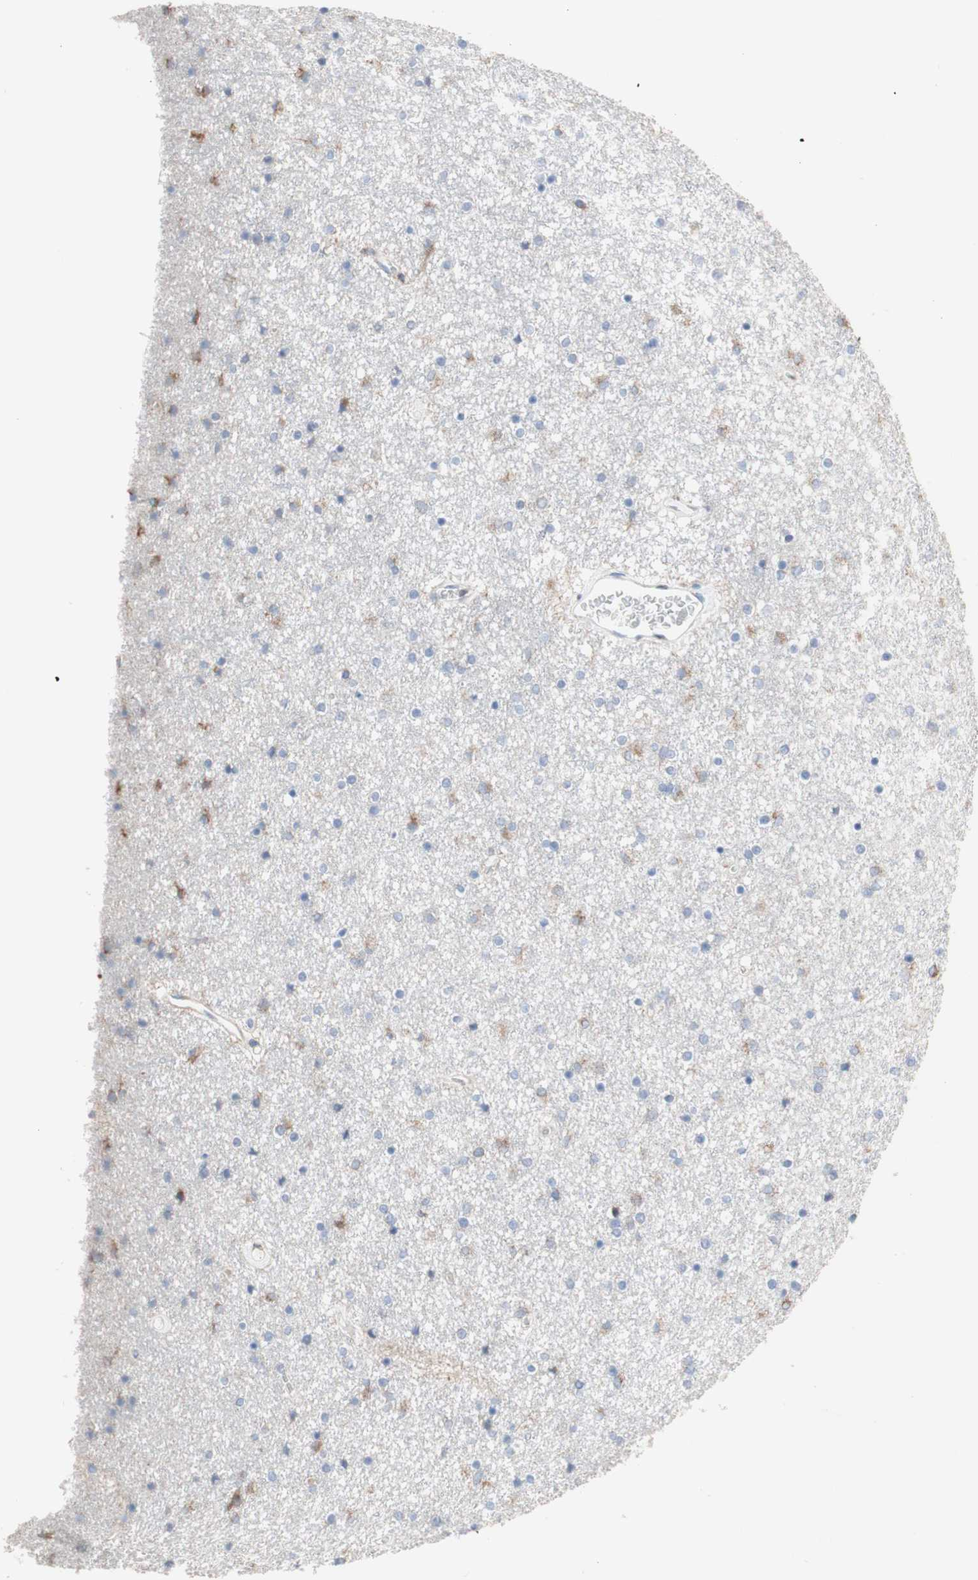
{"staining": {"intensity": "weak", "quantity": "<25%", "location": "cytoplasmic/membranous"}, "tissue": "caudate", "cell_type": "Glial cells", "image_type": "normal", "snomed": [{"axis": "morphology", "description": "Normal tissue, NOS"}, {"axis": "topography", "description": "Lateral ventricle wall"}], "caption": "This is an immunohistochemistry (IHC) histopathology image of unremarkable human caudate. There is no expression in glial cells.", "gene": "AGPAT5", "patient": {"sex": "female", "age": 54}}